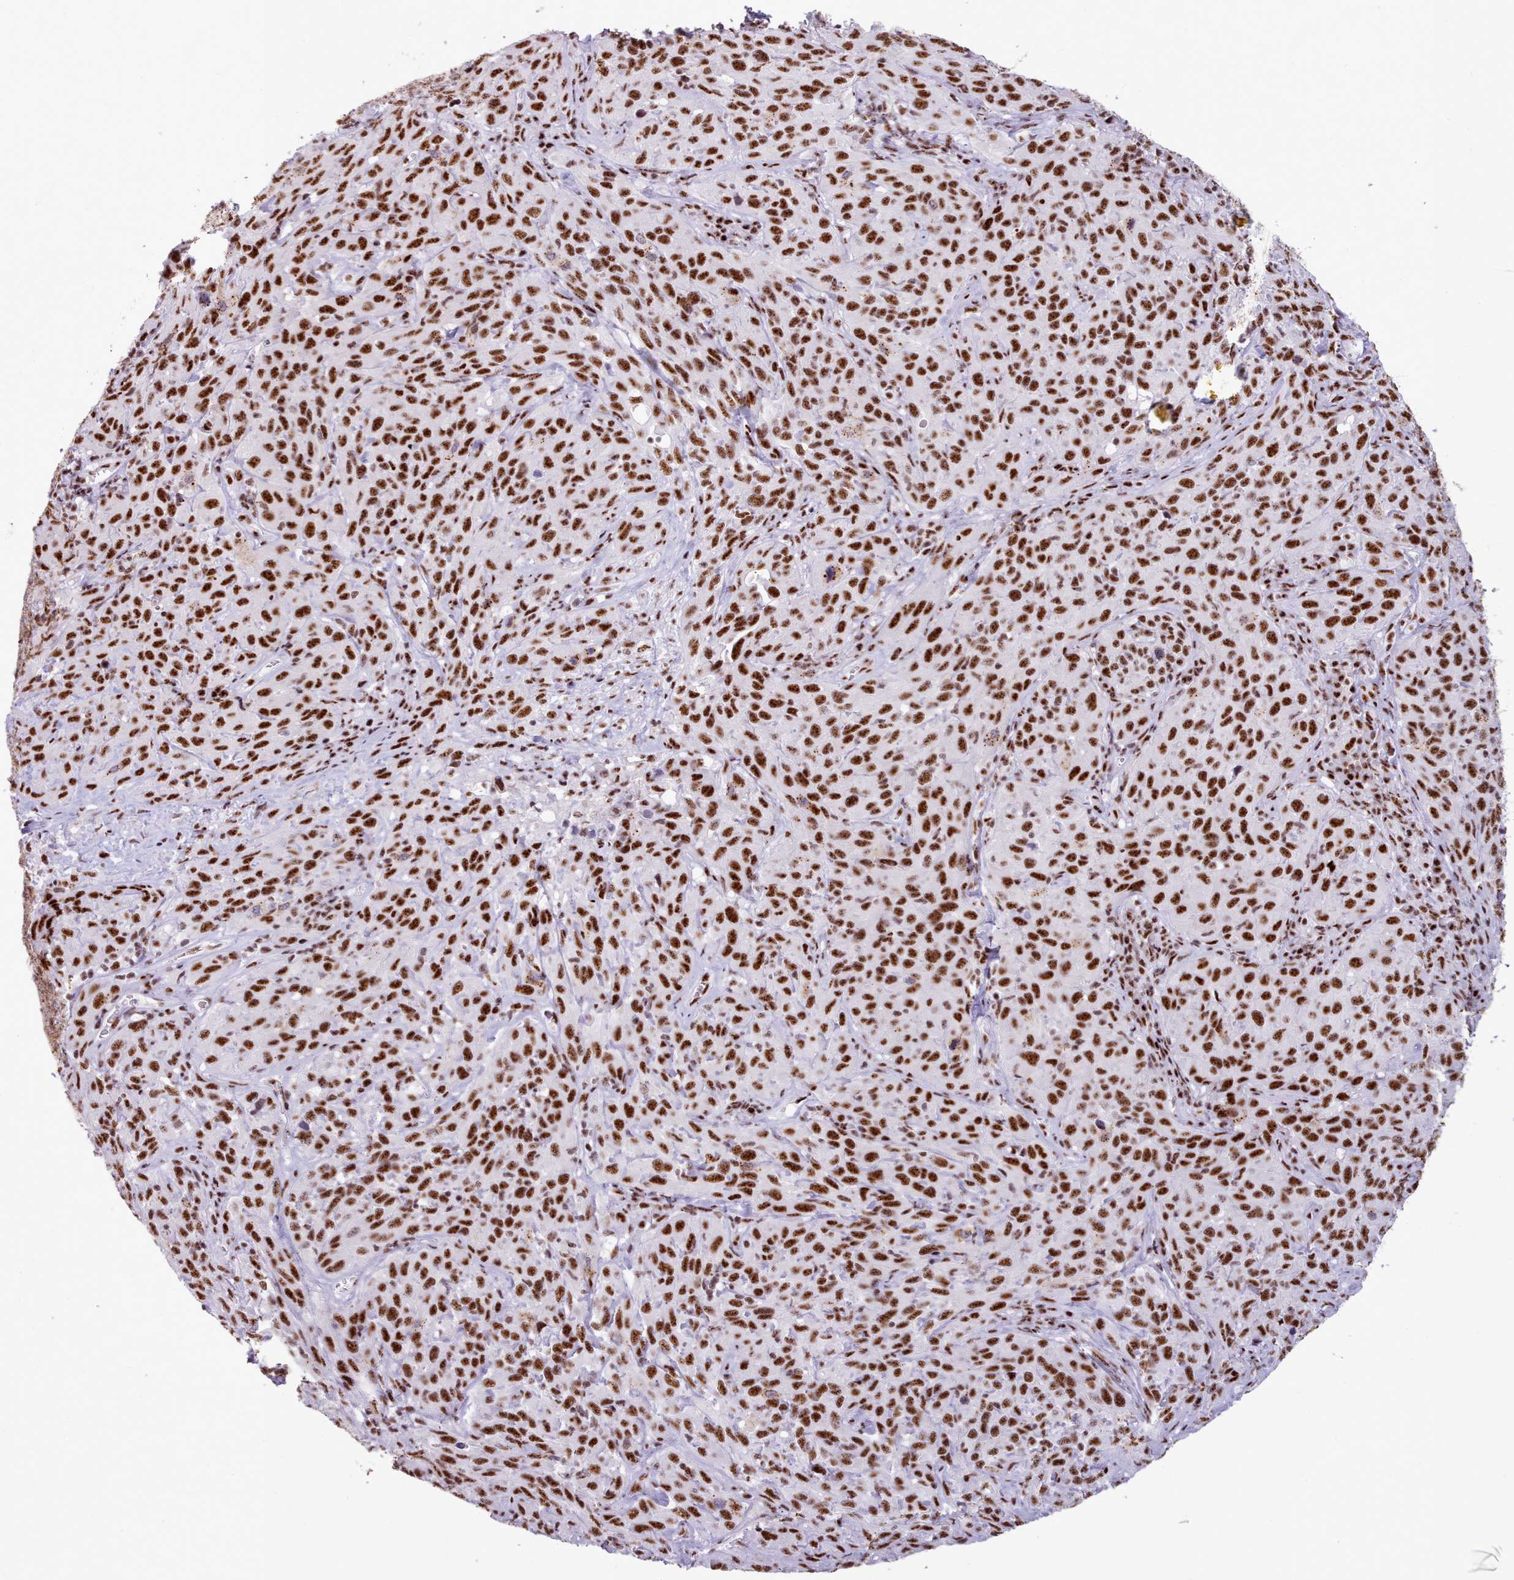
{"staining": {"intensity": "strong", "quantity": ">75%", "location": "nuclear"}, "tissue": "cervical cancer", "cell_type": "Tumor cells", "image_type": "cancer", "snomed": [{"axis": "morphology", "description": "Squamous cell carcinoma, NOS"}, {"axis": "topography", "description": "Cervix"}], "caption": "Cervical squamous cell carcinoma stained with a brown dye exhibits strong nuclear positive staining in approximately >75% of tumor cells.", "gene": "TMEM35B", "patient": {"sex": "female", "age": 51}}